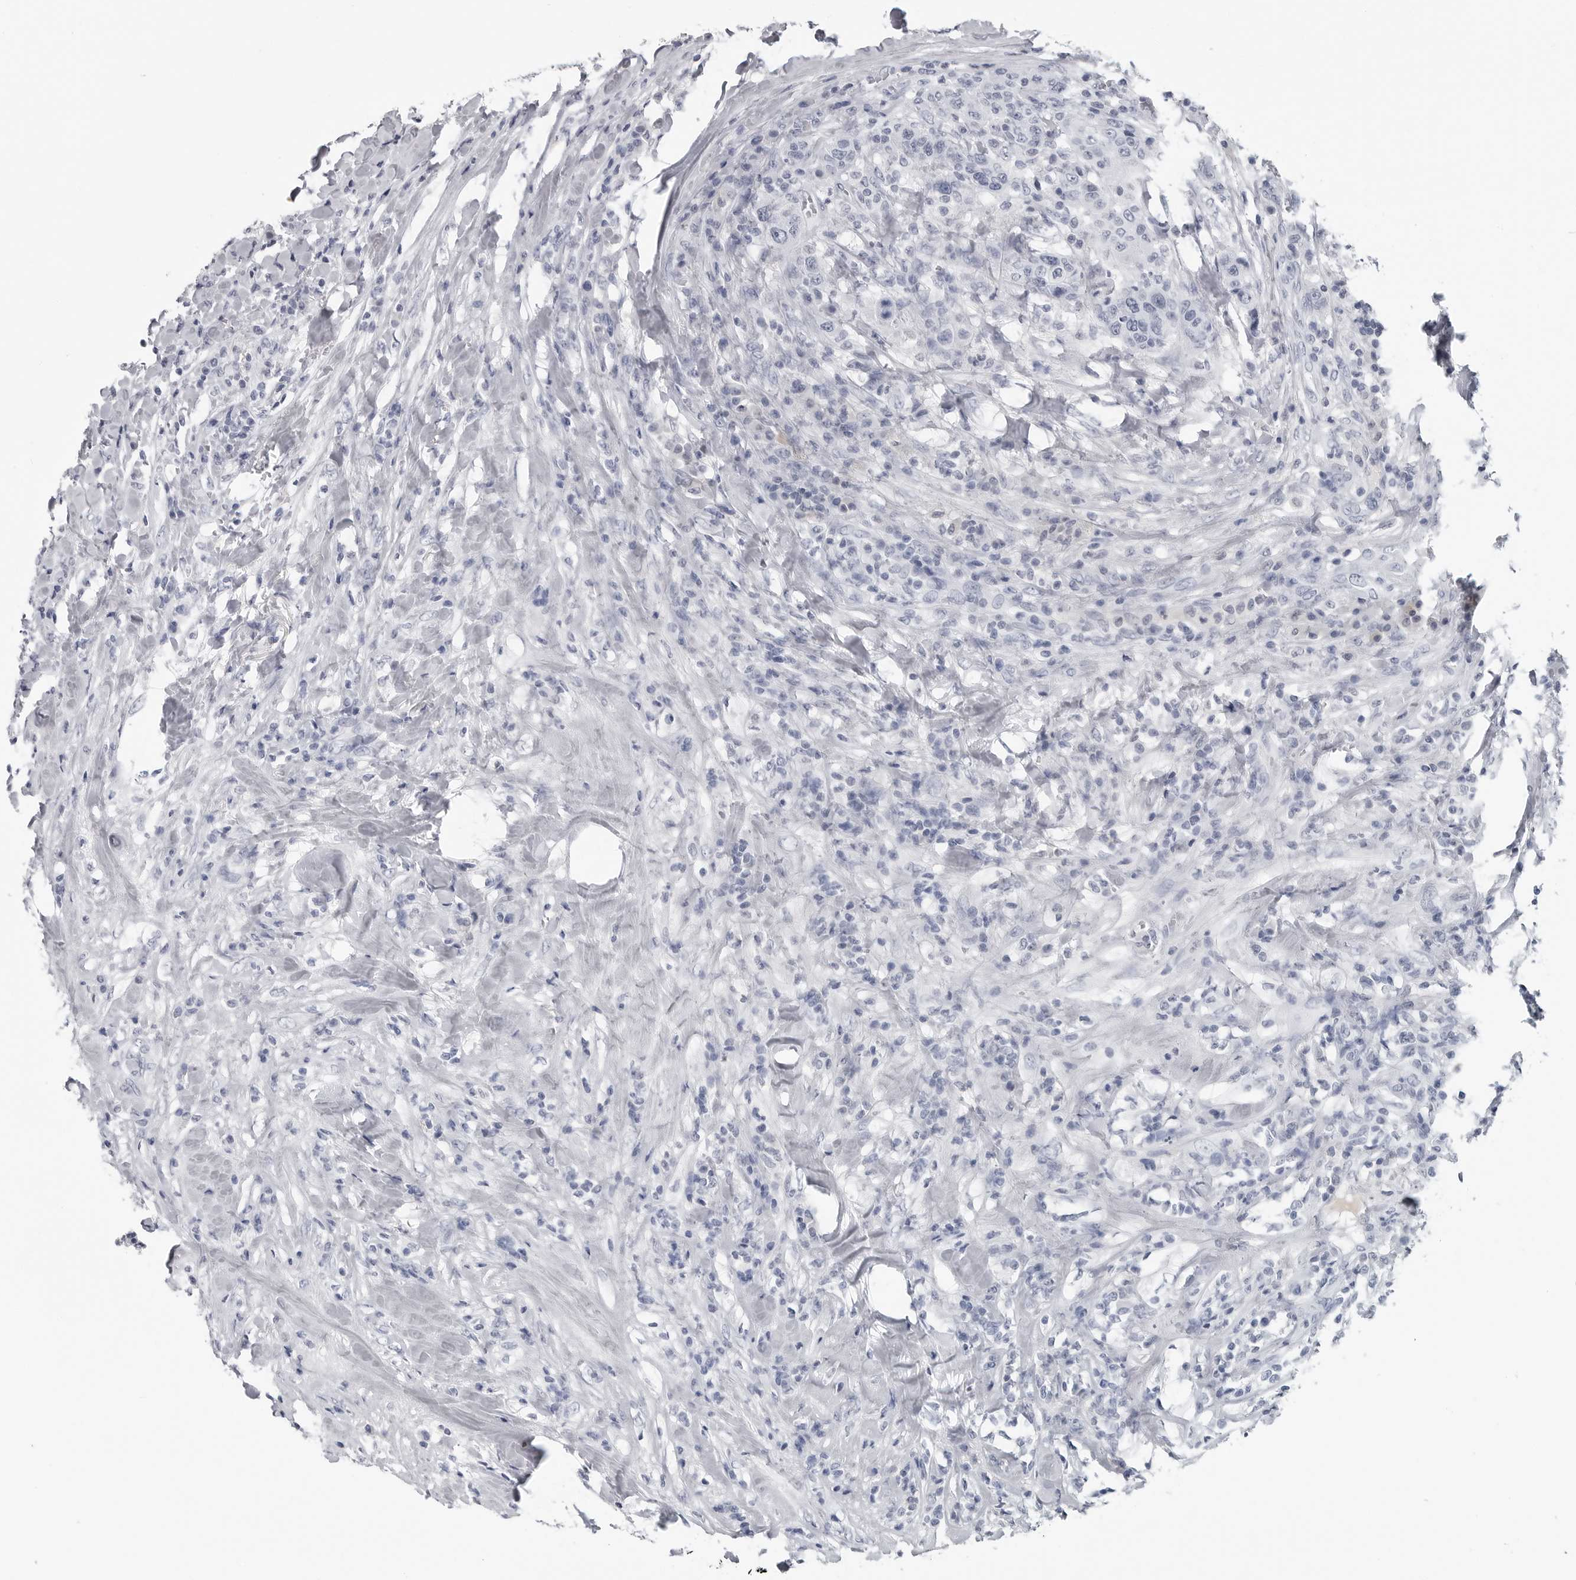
{"staining": {"intensity": "negative", "quantity": "none", "location": "none"}, "tissue": "breast cancer", "cell_type": "Tumor cells", "image_type": "cancer", "snomed": [{"axis": "morphology", "description": "Duct carcinoma"}, {"axis": "topography", "description": "Breast"}], "caption": "A photomicrograph of breast infiltrating ductal carcinoma stained for a protein demonstrates no brown staining in tumor cells. Brightfield microscopy of immunohistochemistry stained with DAB (brown) and hematoxylin (blue), captured at high magnification.", "gene": "AMPD1", "patient": {"sex": "female", "age": 37}}